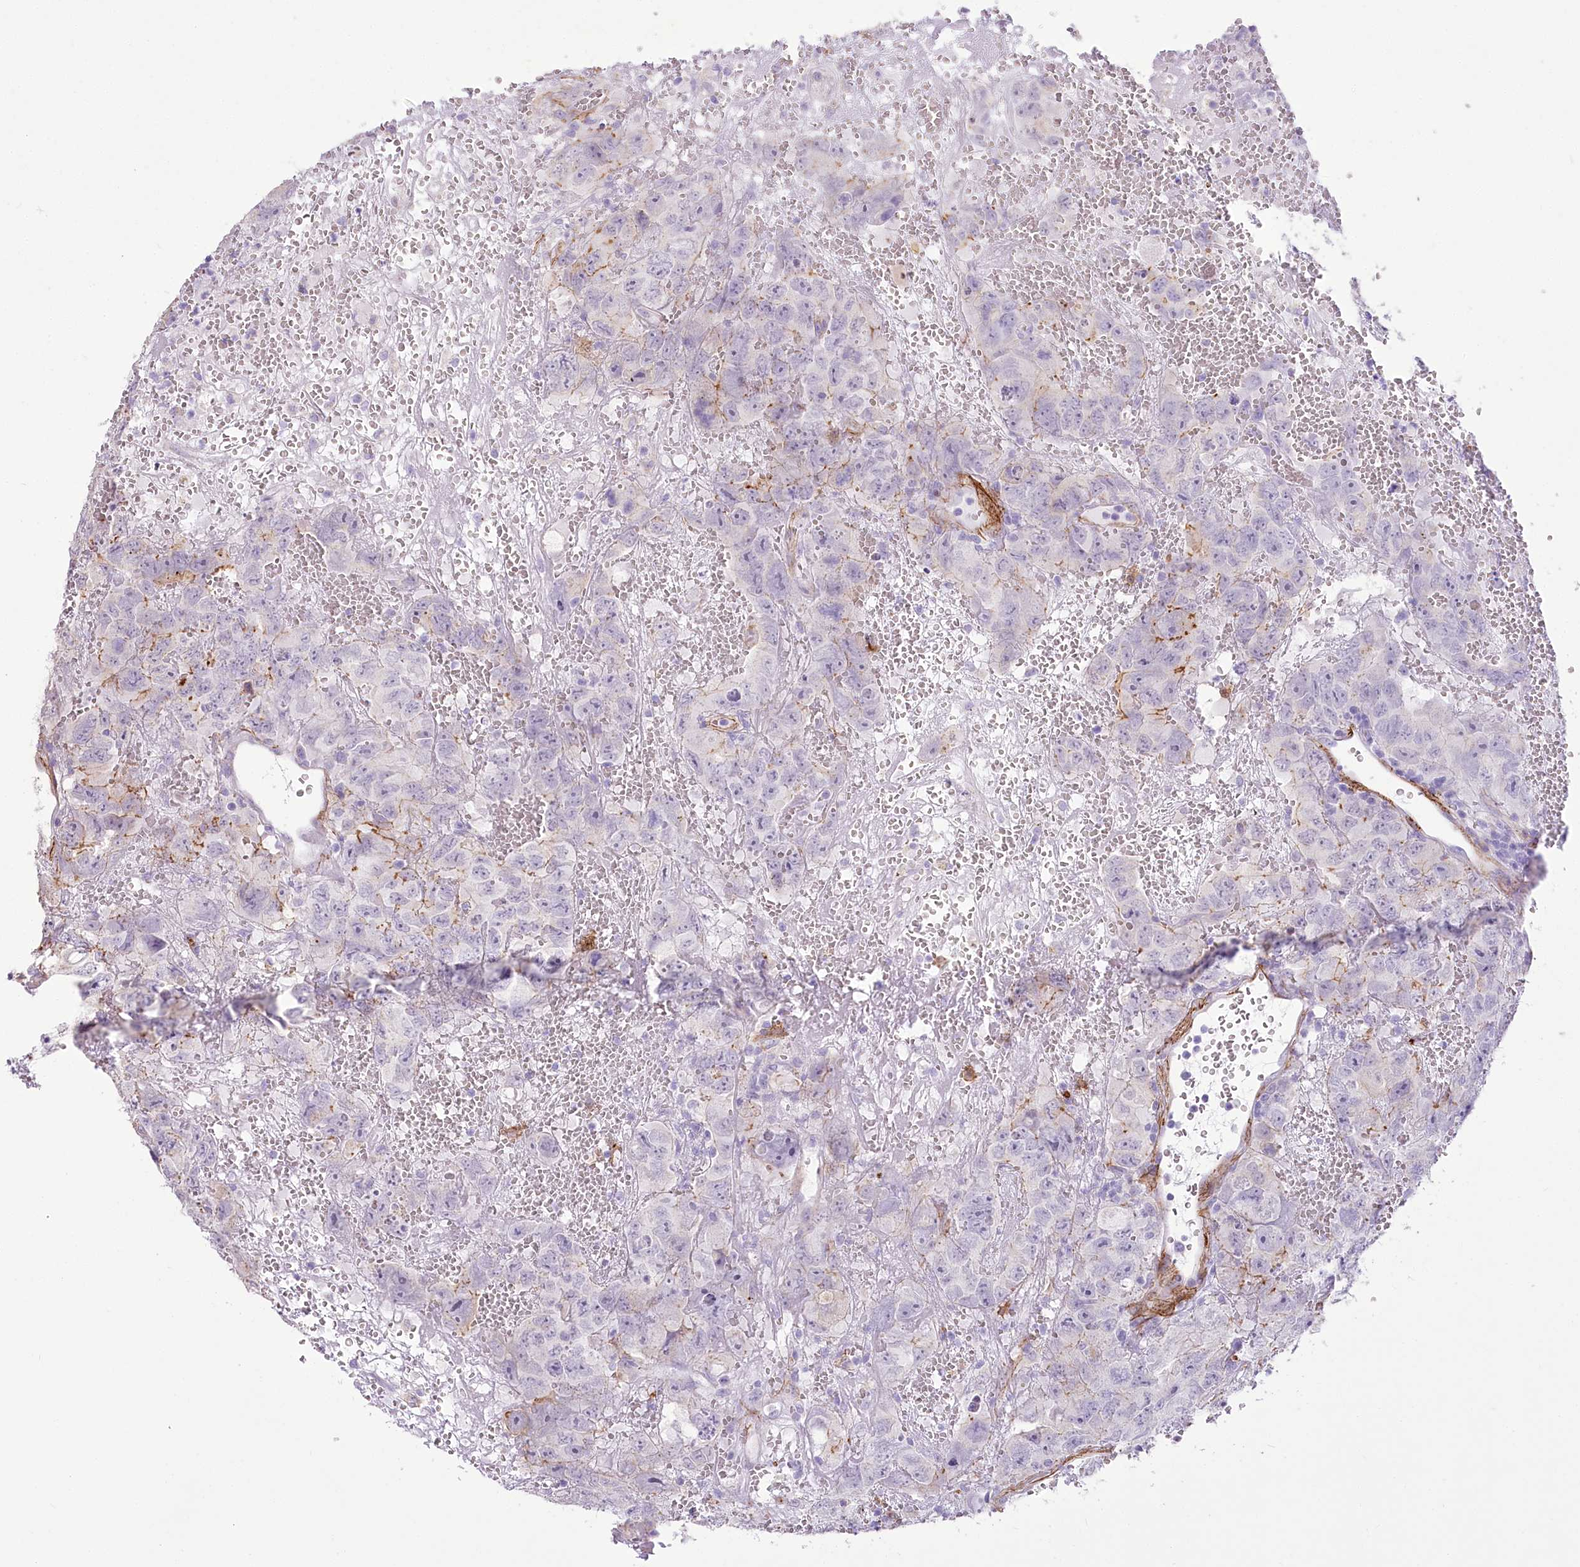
{"staining": {"intensity": "negative", "quantity": "none", "location": "none"}, "tissue": "testis cancer", "cell_type": "Tumor cells", "image_type": "cancer", "snomed": [{"axis": "morphology", "description": "Carcinoma, Embryonal, NOS"}, {"axis": "topography", "description": "Testis"}], "caption": "There is no significant expression in tumor cells of testis cancer.", "gene": "SYNPO2", "patient": {"sex": "male", "age": 45}}